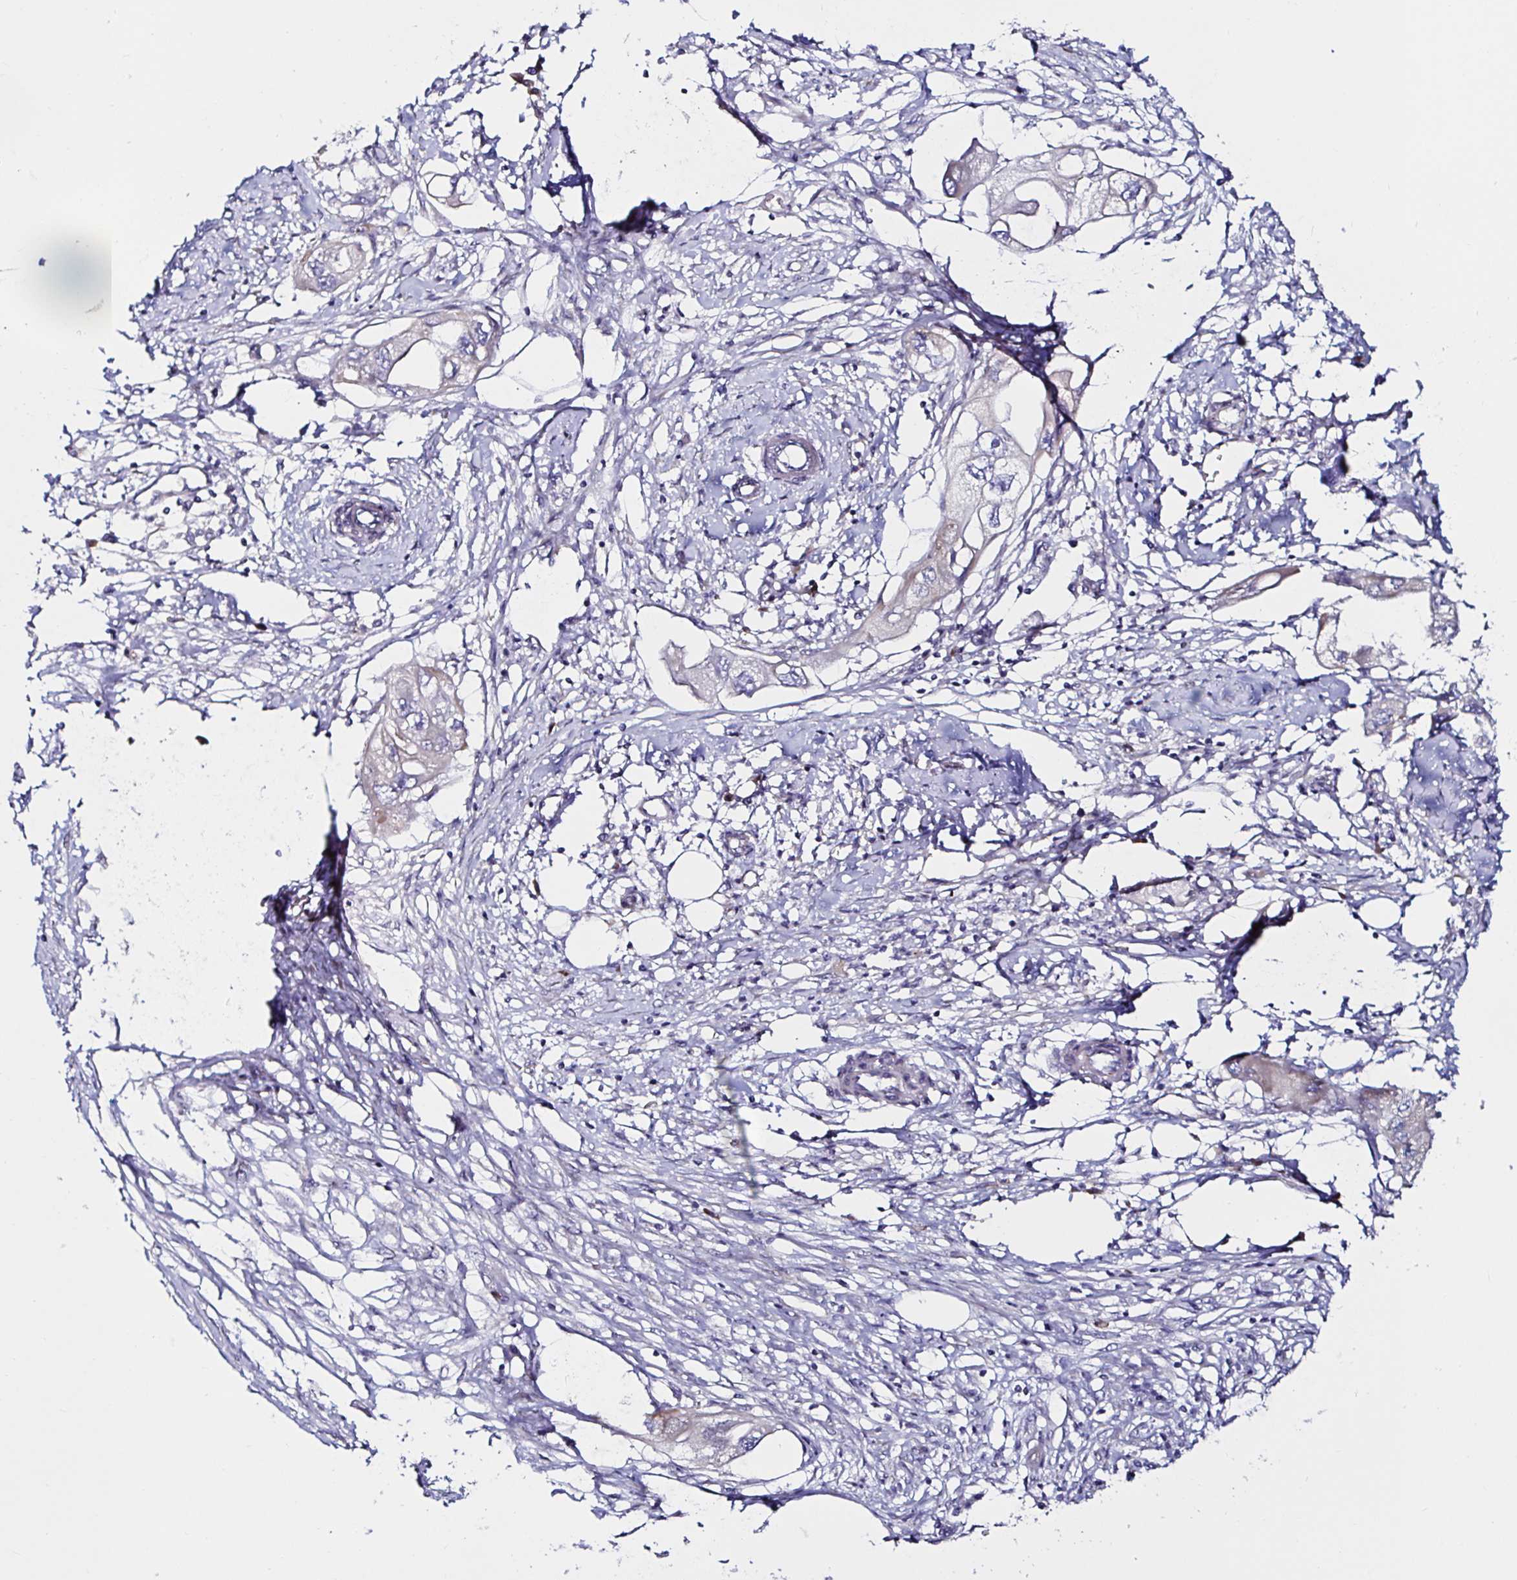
{"staining": {"intensity": "weak", "quantity": "25%-75%", "location": "cytoplasmic/membranous"}, "tissue": "endometrial cancer", "cell_type": "Tumor cells", "image_type": "cancer", "snomed": [{"axis": "morphology", "description": "Adenocarcinoma, NOS"}, {"axis": "morphology", "description": "Adenocarcinoma, metastatic, NOS"}, {"axis": "topography", "description": "Adipose tissue"}, {"axis": "topography", "description": "Endometrium"}], "caption": "Brown immunohistochemical staining in metastatic adenocarcinoma (endometrial) reveals weak cytoplasmic/membranous staining in about 25%-75% of tumor cells. The staining was performed using DAB, with brown indicating positive protein expression. Nuclei are stained blue with hematoxylin.", "gene": "VSIG2", "patient": {"sex": "female", "age": 67}}